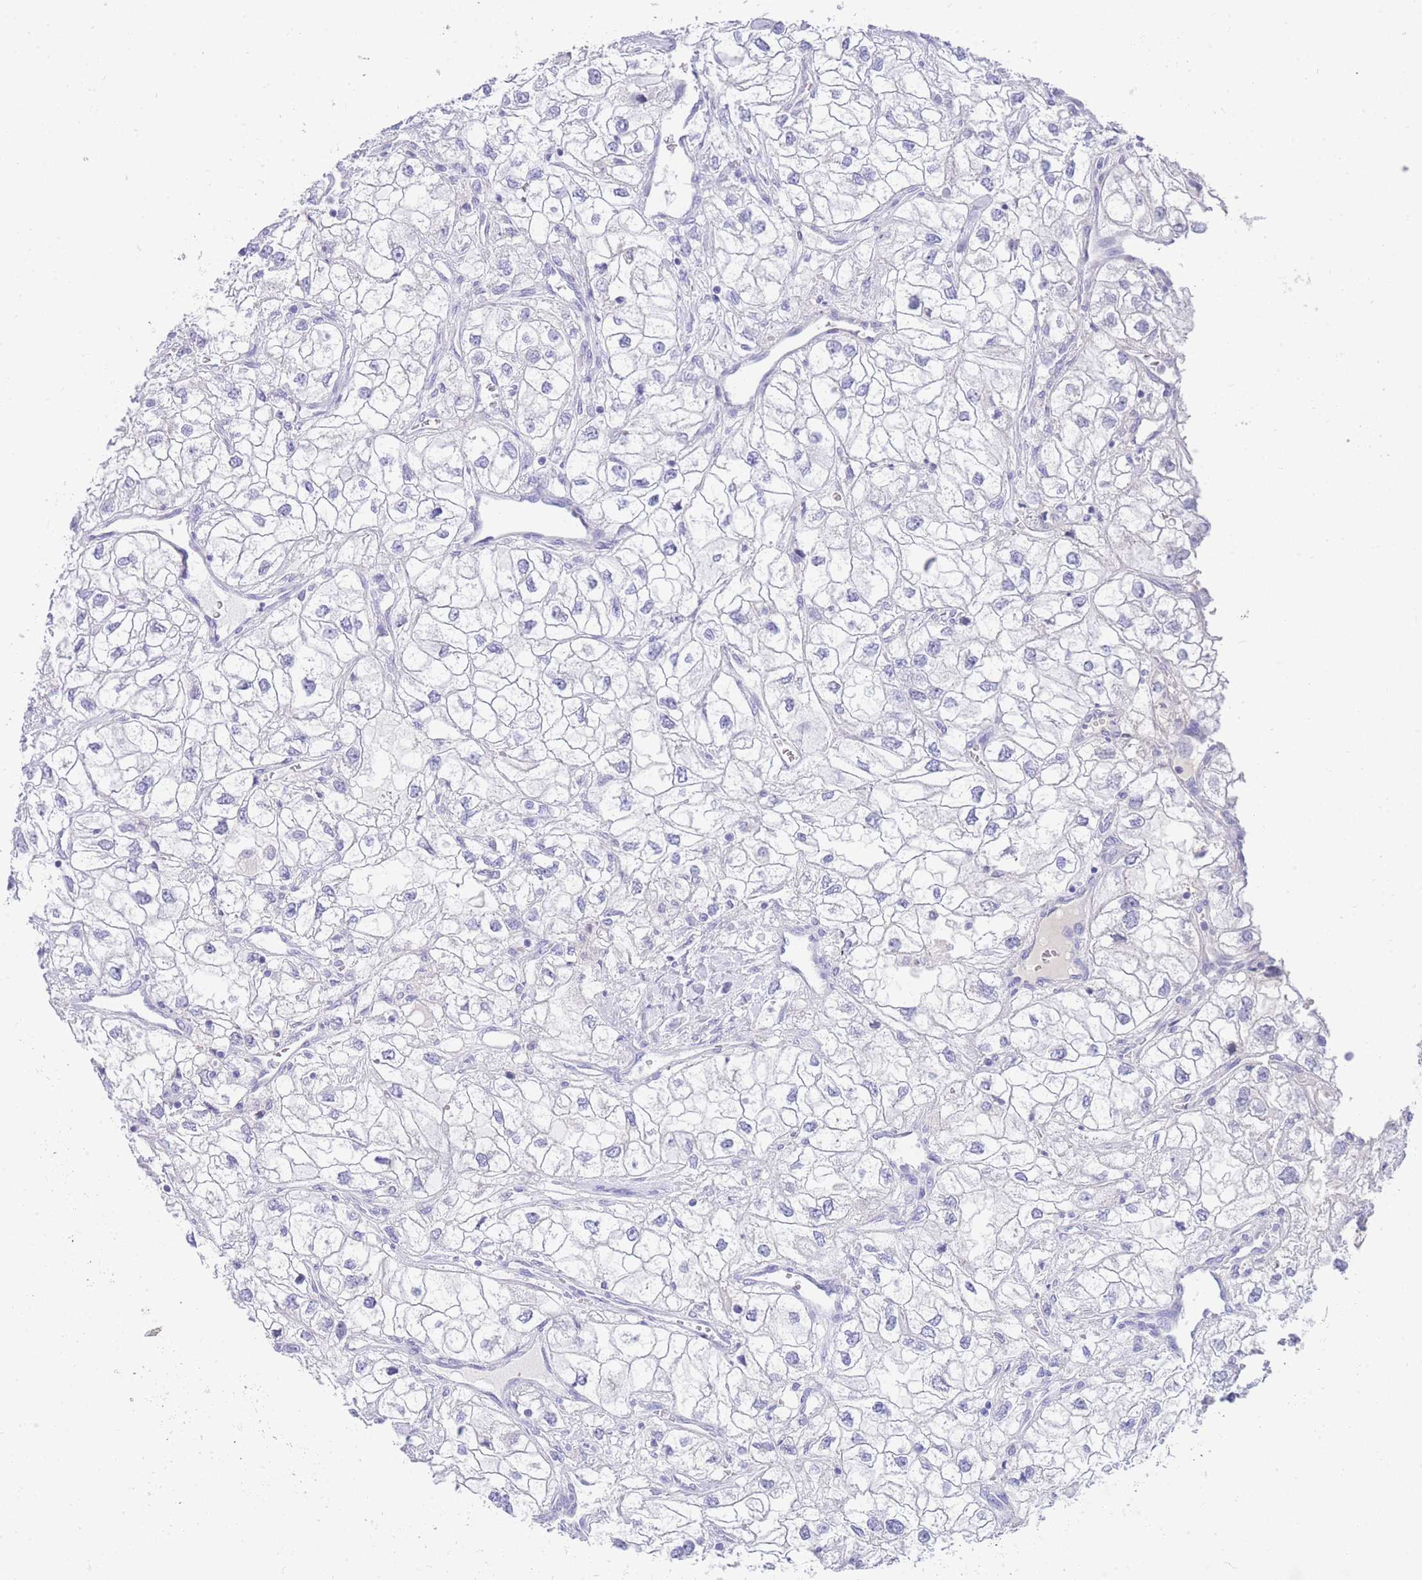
{"staining": {"intensity": "negative", "quantity": "none", "location": "none"}, "tissue": "renal cancer", "cell_type": "Tumor cells", "image_type": "cancer", "snomed": [{"axis": "morphology", "description": "Adenocarcinoma, NOS"}, {"axis": "topography", "description": "Kidney"}], "caption": "IHC of human renal adenocarcinoma reveals no positivity in tumor cells.", "gene": "LRRC37A", "patient": {"sex": "male", "age": 59}}